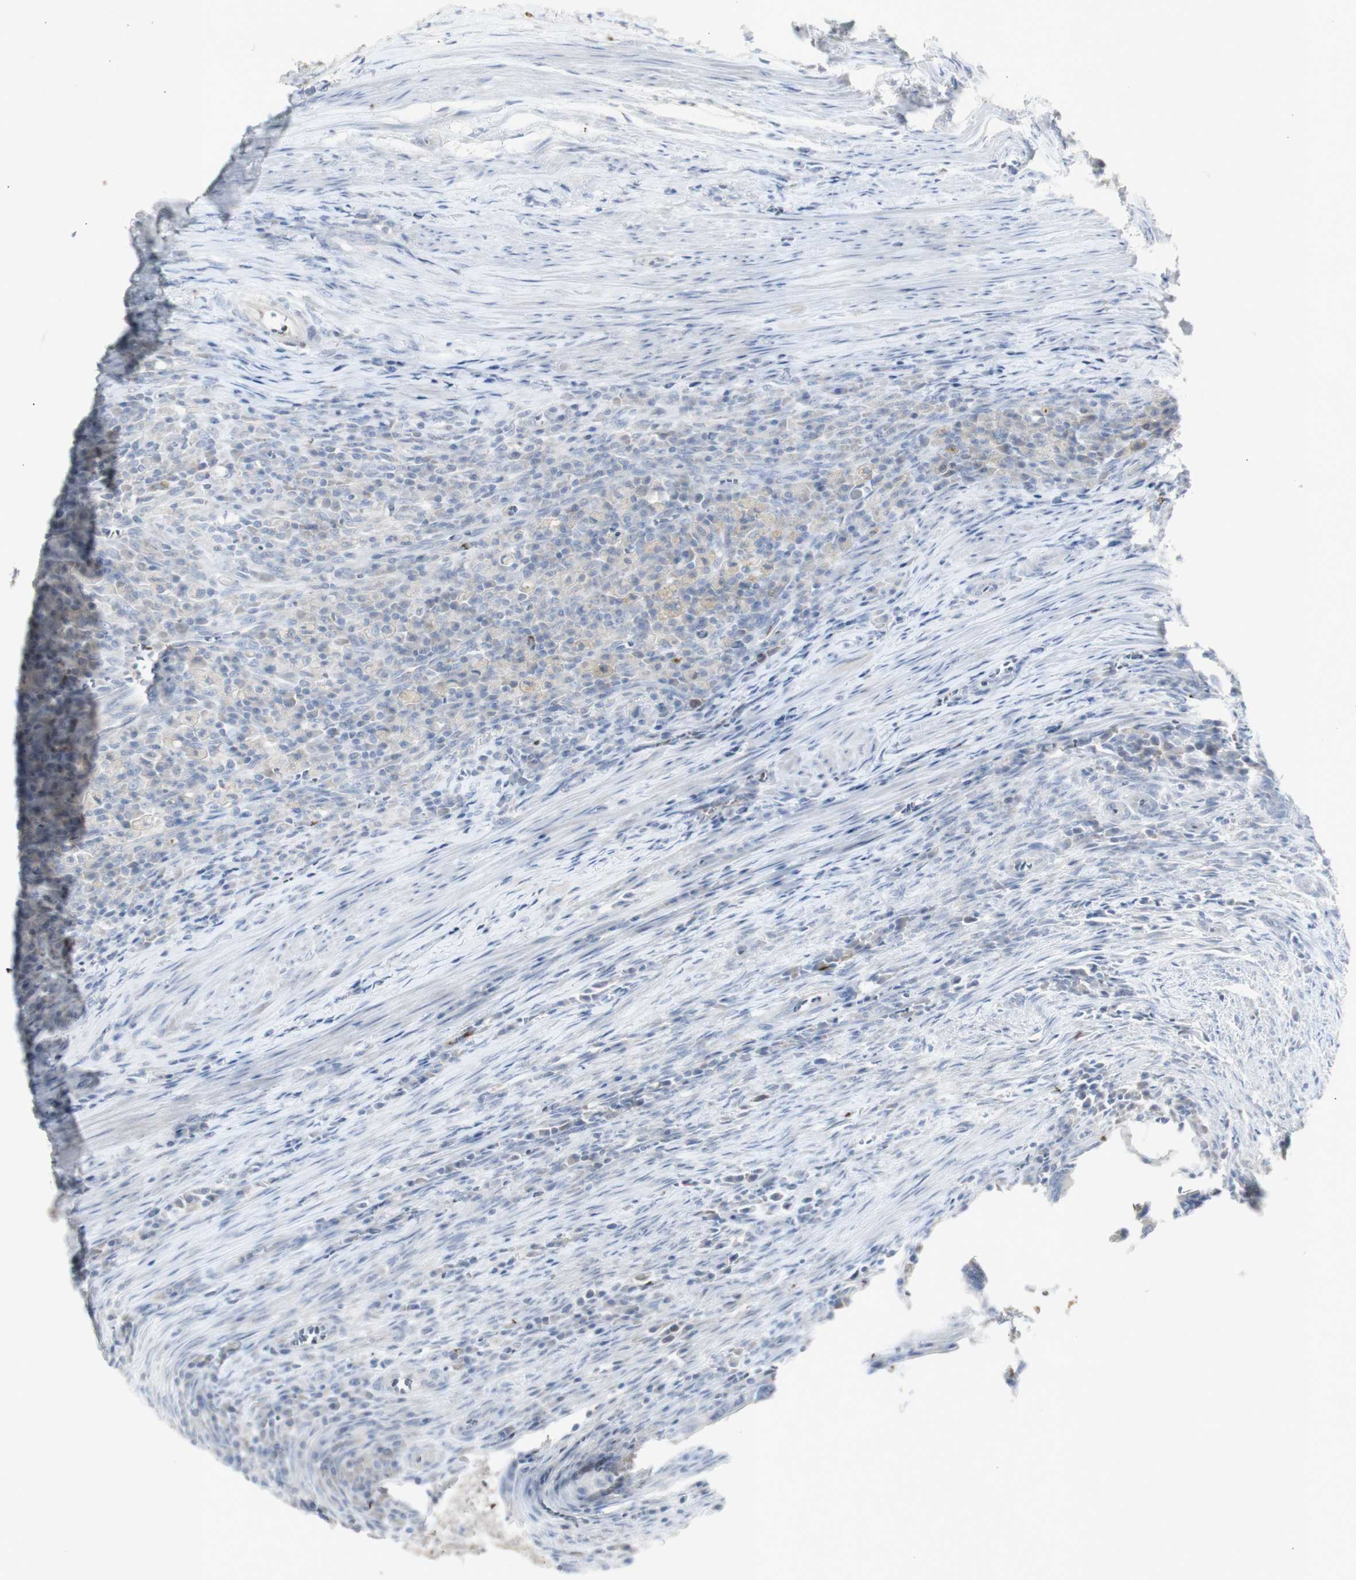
{"staining": {"intensity": "negative", "quantity": "none", "location": "none"}, "tissue": "colorectal cancer", "cell_type": "Tumor cells", "image_type": "cancer", "snomed": [{"axis": "morphology", "description": "Adenocarcinoma, NOS"}, {"axis": "topography", "description": "Colon"}], "caption": "High magnification brightfield microscopy of adenocarcinoma (colorectal) stained with DAB (3,3'-diaminobenzidine) (brown) and counterstained with hematoxylin (blue): tumor cells show no significant positivity.", "gene": "INS", "patient": {"sex": "male", "age": 72}}